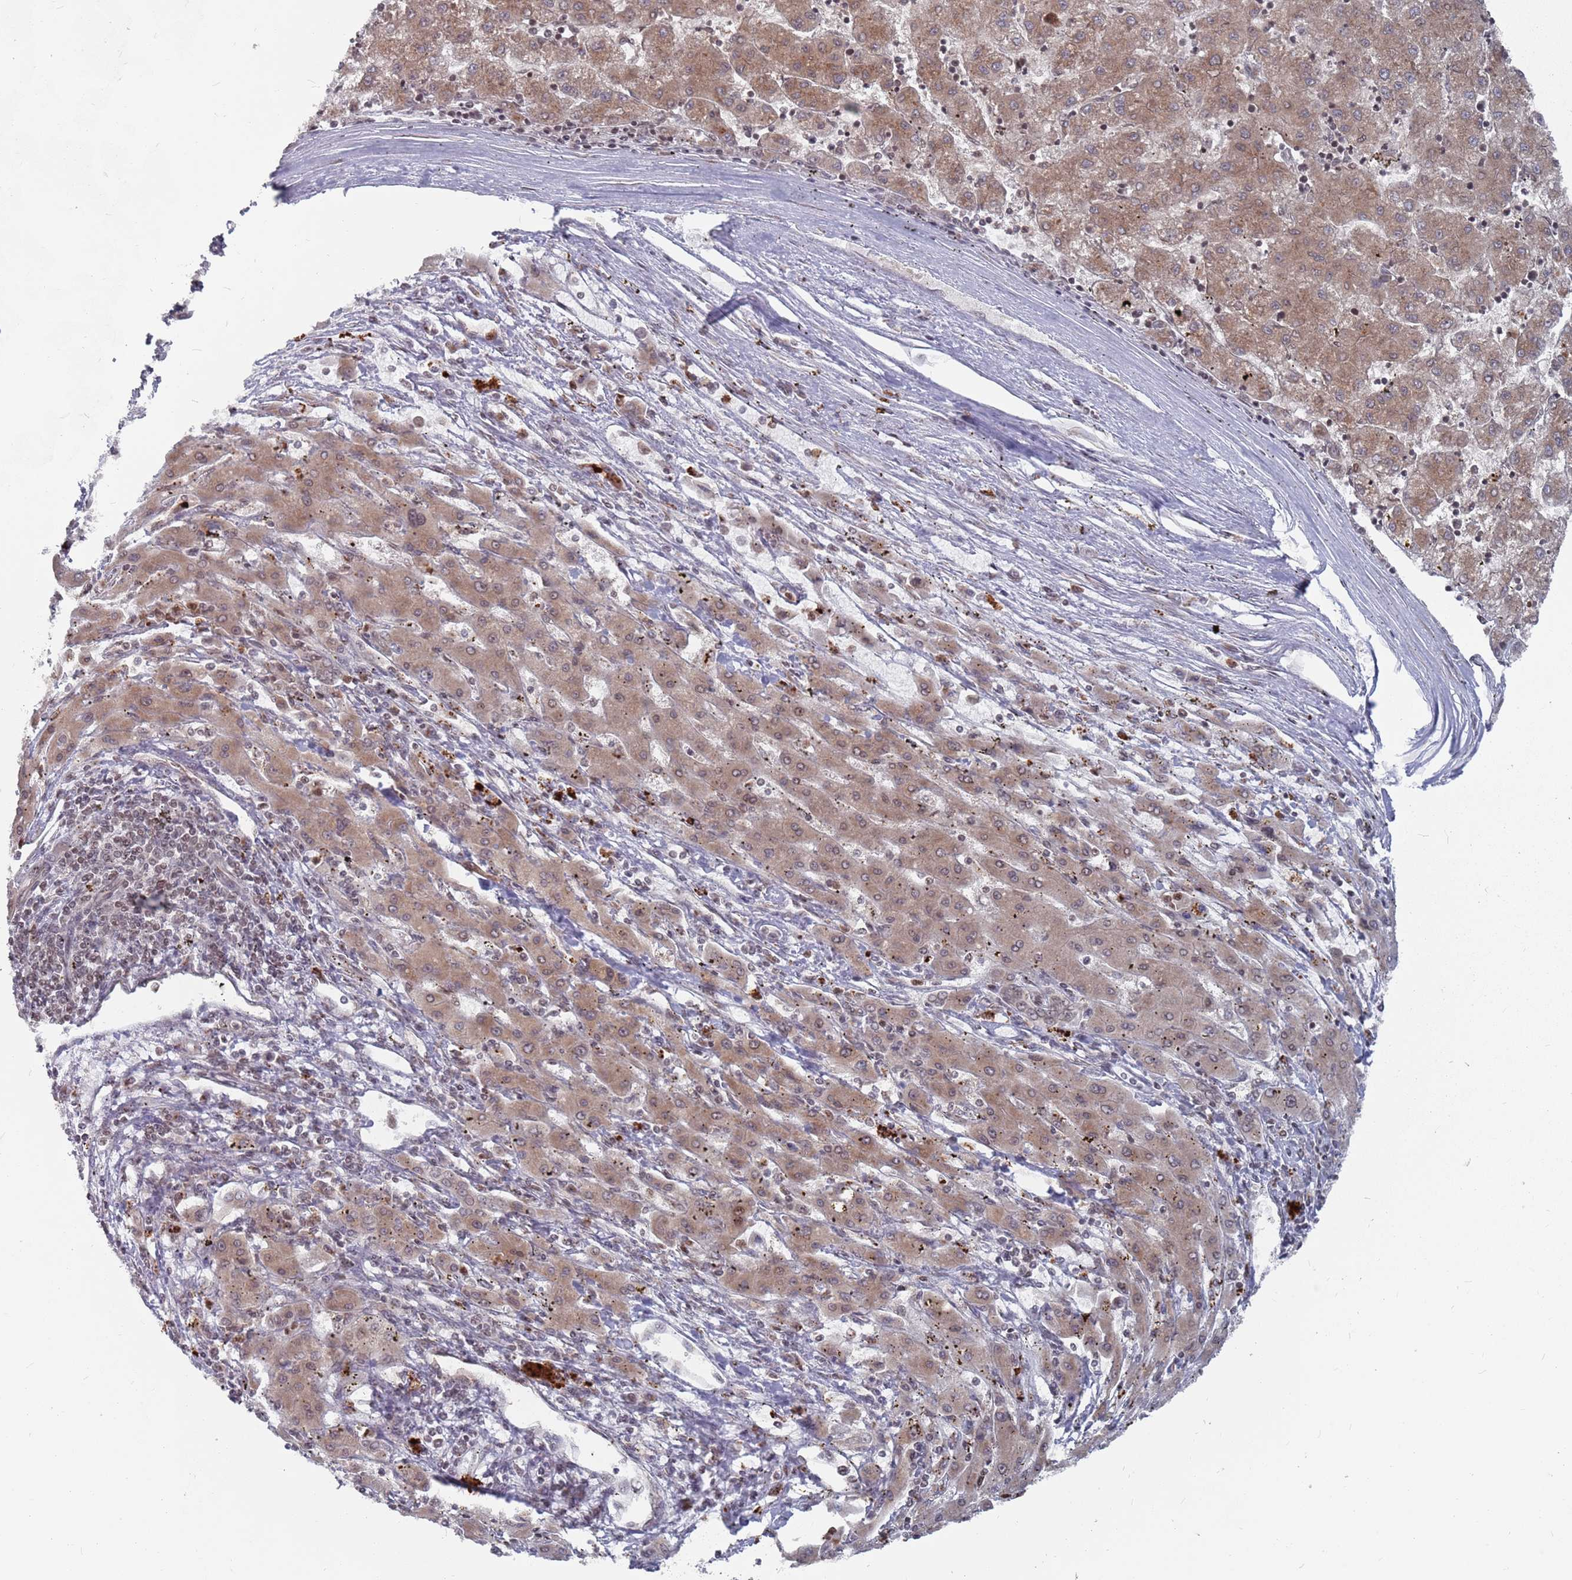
{"staining": {"intensity": "moderate", "quantity": ">75%", "location": "cytoplasmic/membranous"}, "tissue": "liver cancer", "cell_type": "Tumor cells", "image_type": "cancer", "snomed": [{"axis": "morphology", "description": "Carcinoma, Hepatocellular, NOS"}, {"axis": "topography", "description": "Liver"}], "caption": "Immunohistochemical staining of liver hepatocellular carcinoma exhibits medium levels of moderate cytoplasmic/membranous expression in approximately >75% of tumor cells.", "gene": "FMO4", "patient": {"sex": "male", "age": 72}}